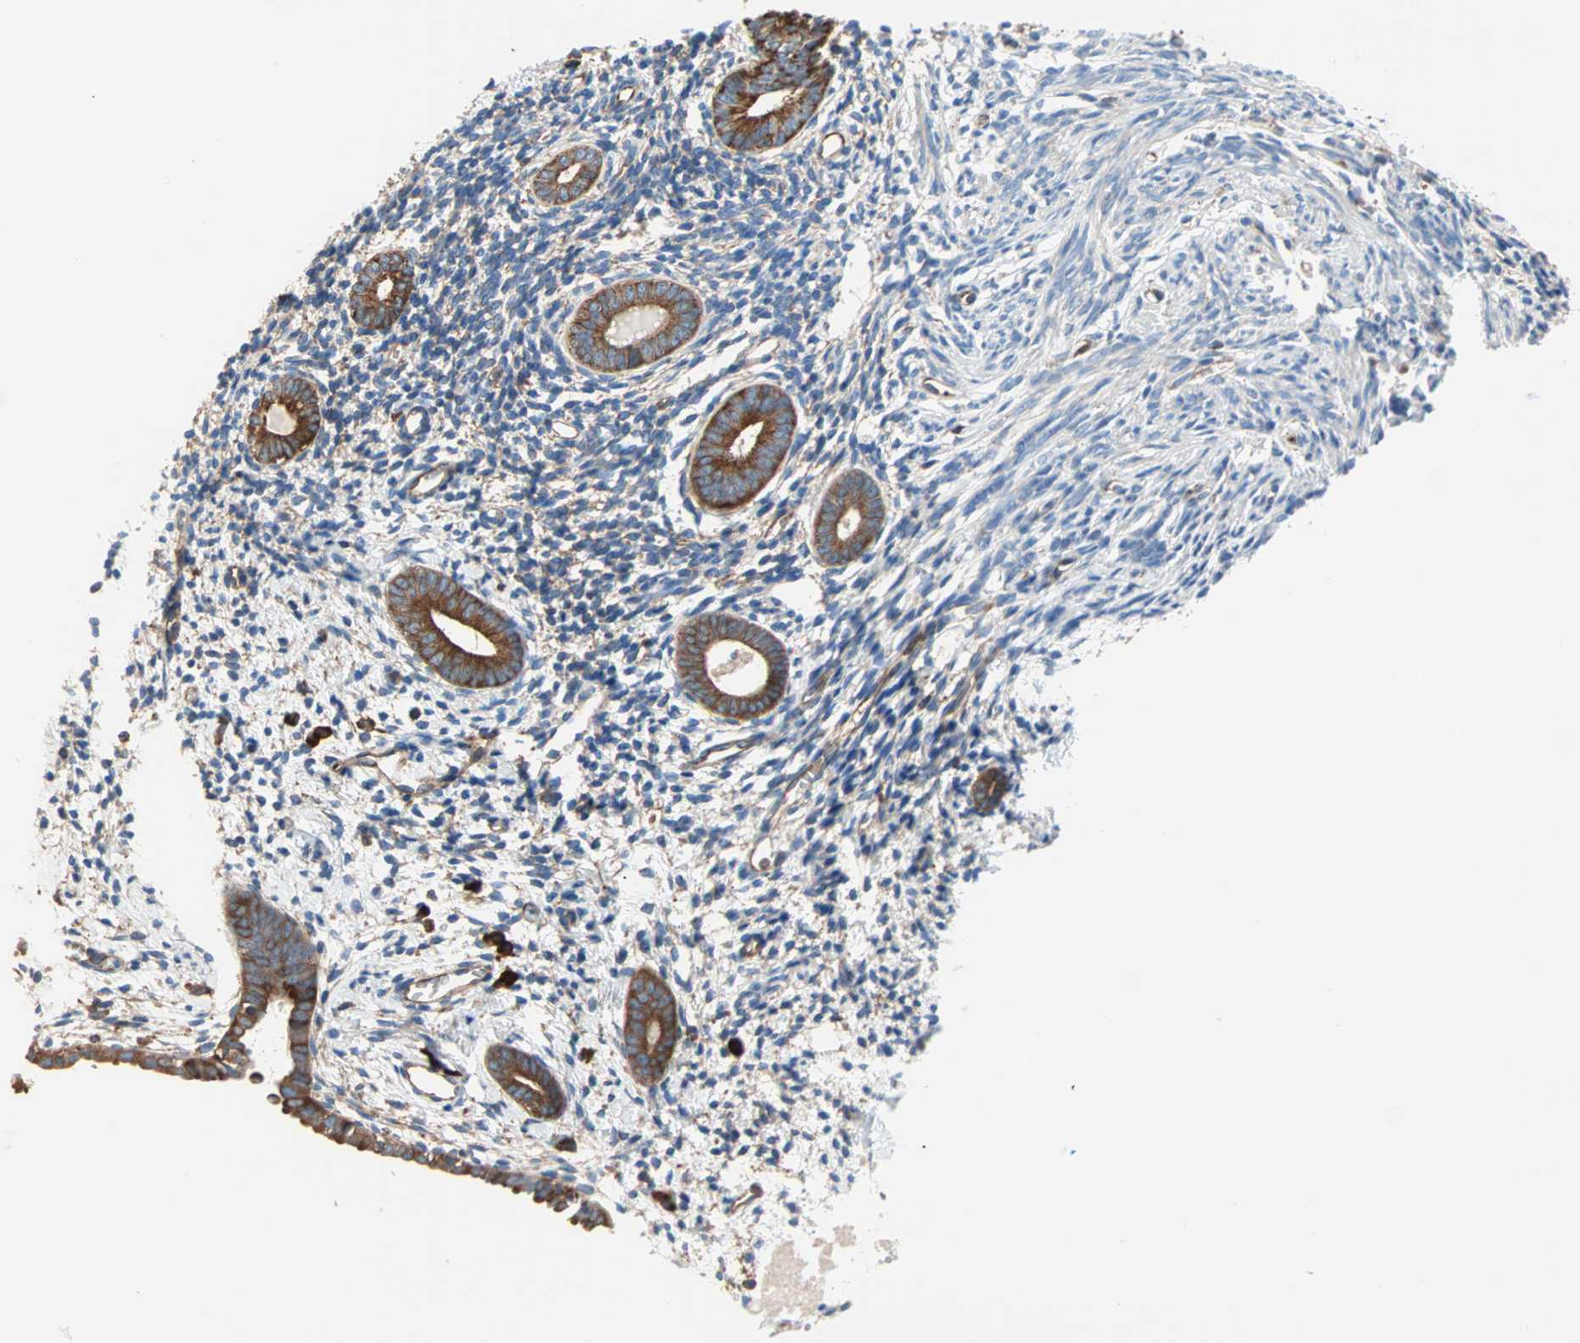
{"staining": {"intensity": "moderate", "quantity": ">75%", "location": "cytoplasmic/membranous"}, "tissue": "endometrium", "cell_type": "Cells in endometrial stroma", "image_type": "normal", "snomed": [{"axis": "morphology", "description": "Normal tissue, NOS"}, {"axis": "topography", "description": "Endometrium"}], "caption": "Endometrium was stained to show a protein in brown. There is medium levels of moderate cytoplasmic/membranous expression in about >75% of cells in endometrial stroma. (IHC, brightfield microscopy, high magnification).", "gene": "EEF2", "patient": {"sex": "female", "age": 71}}